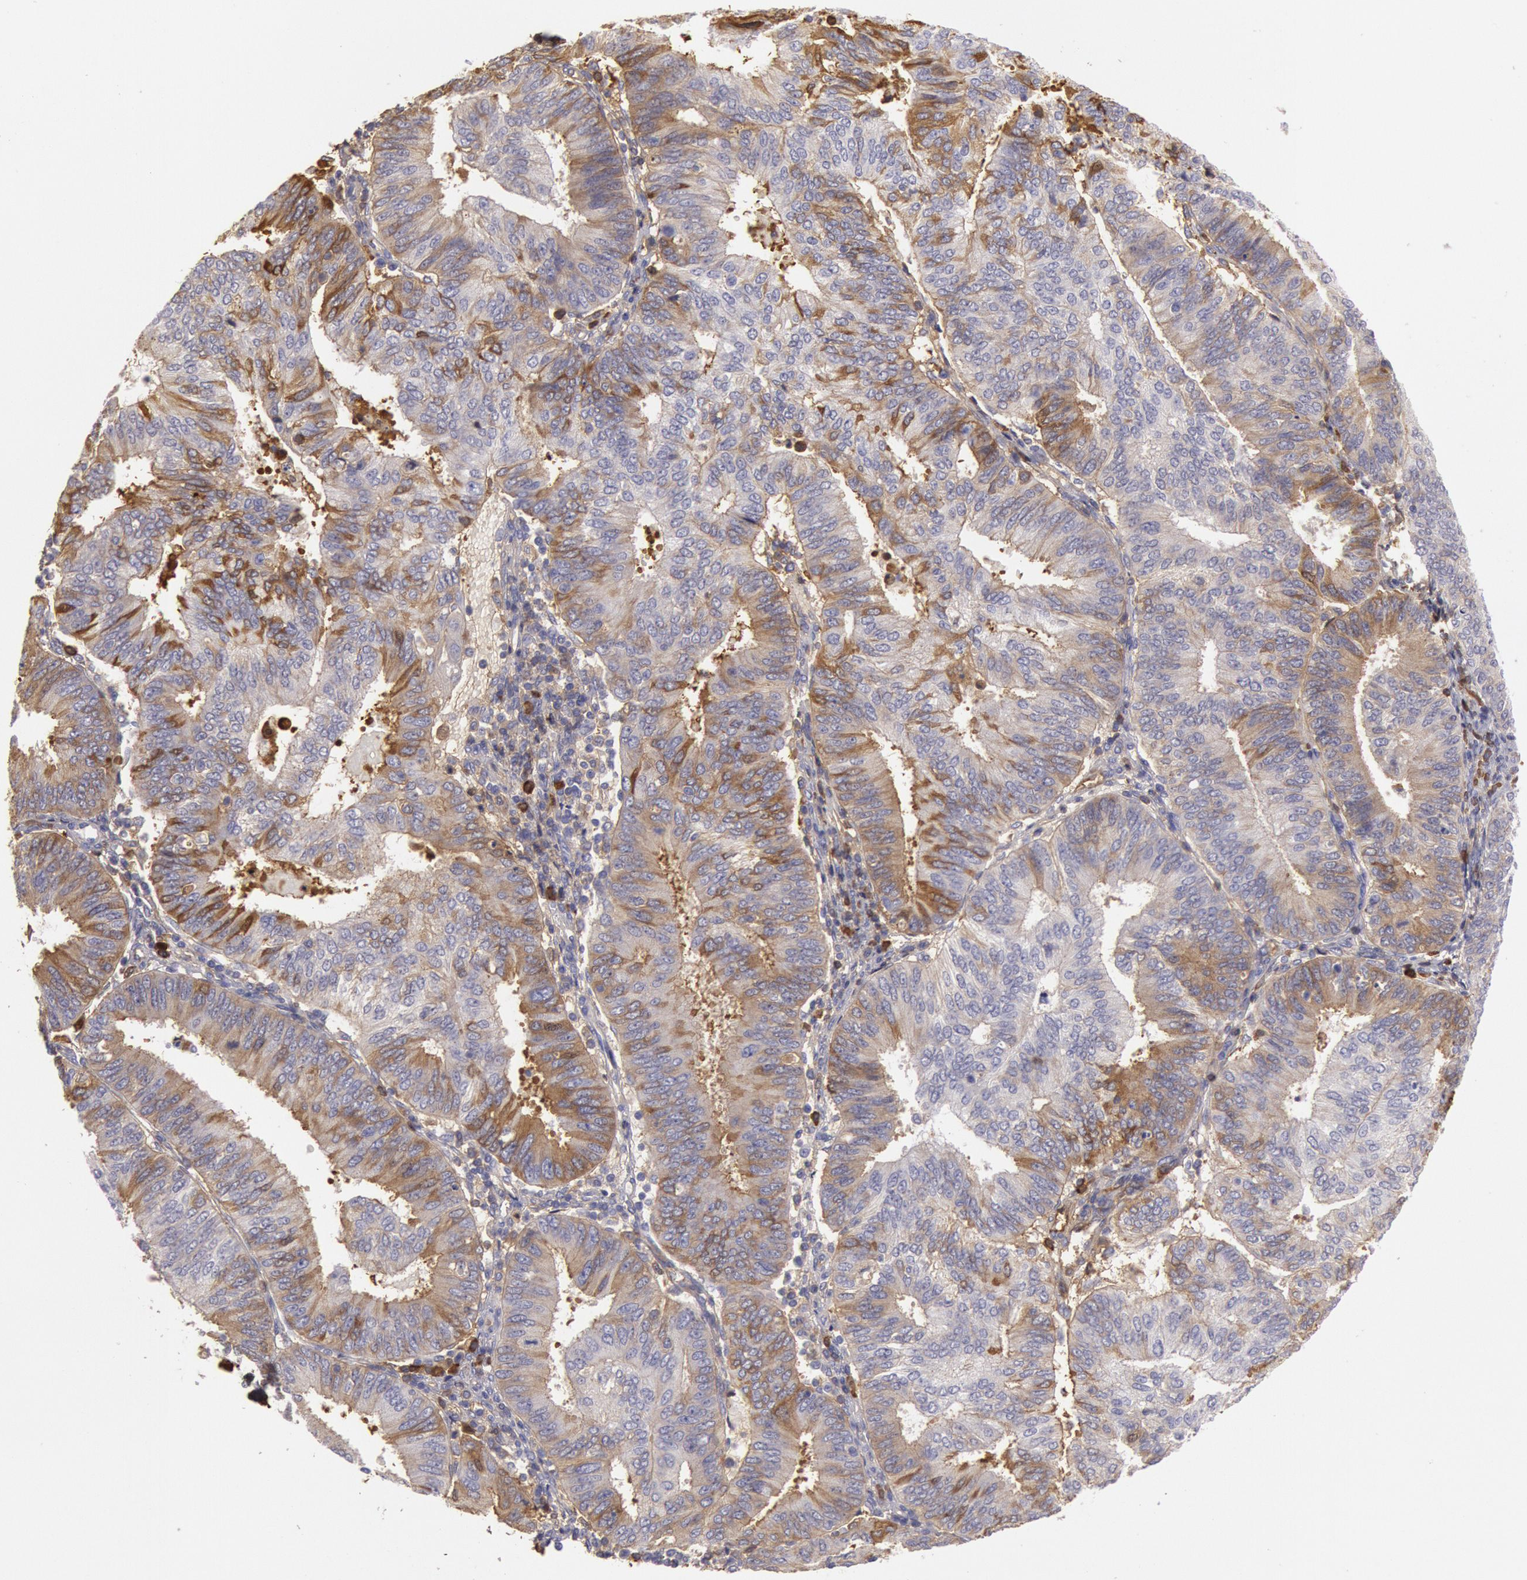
{"staining": {"intensity": "moderate", "quantity": "25%-75%", "location": "cytoplasmic/membranous"}, "tissue": "endometrial cancer", "cell_type": "Tumor cells", "image_type": "cancer", "snomed": [{"axis": "morphology", "description": "Adenocarcinoma, NOS"}, {"axis": "topography", "description": "Endometrium"}], "caption": "Immunohistochemistry (IHC) staining of adenocarcinoma (endometrial), which exhibits medium levels of moderate cytoplasmic/membranous positivity in approximately 25%-75% of tumor cells indicating moderate cytoplasmic/membranous protein positivity. The staining was performed using DAB (brown) for protein detection and nuclei were counterstained in hematoxylin (blue).", "gene": "IGHG1", "patient": {"sex": "female", "age": 55}}